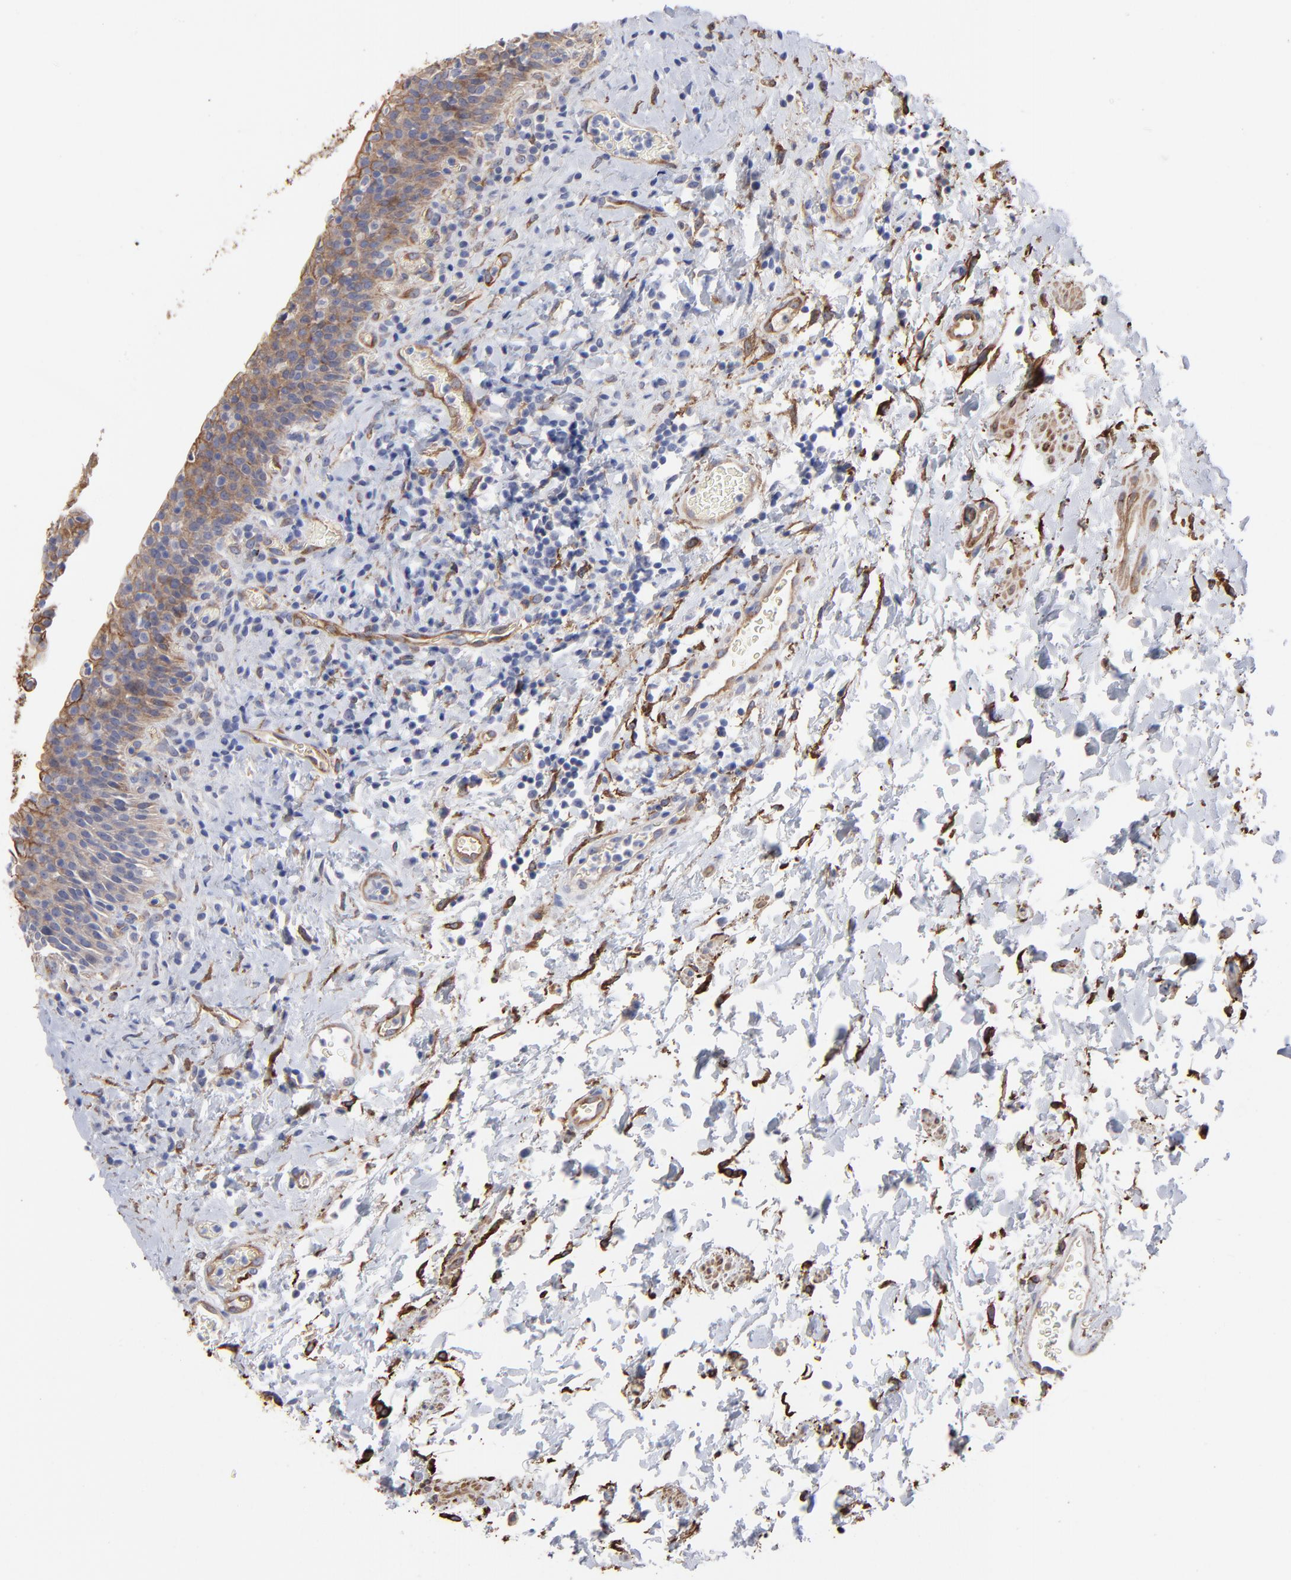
{"staining": {"intensity": "moderate", "quantity": "25%-75%", "location": "cytoplasmic/membranous"}, "tissue": "urinary bladder", "cell_type": "Urothelial cells", "image_type": "normal", "snomed": [{"axis": "morphology", "description": "Normal tissue, NOS"}, {"axis": "topography", "description": "Urinary bladder"}], "caption": "The histopathology image demonstrates a brown stain indicating the presence of a protein in the cytoplasmic/membranous of urothelial cells in urinary bladder. The staining was performed using DAB, with brown indicating positive protein expression. Nuclei are stained blue with hematoxylin.", "gene": "CILP", "patient": {"sex": "male", "age": 51}}